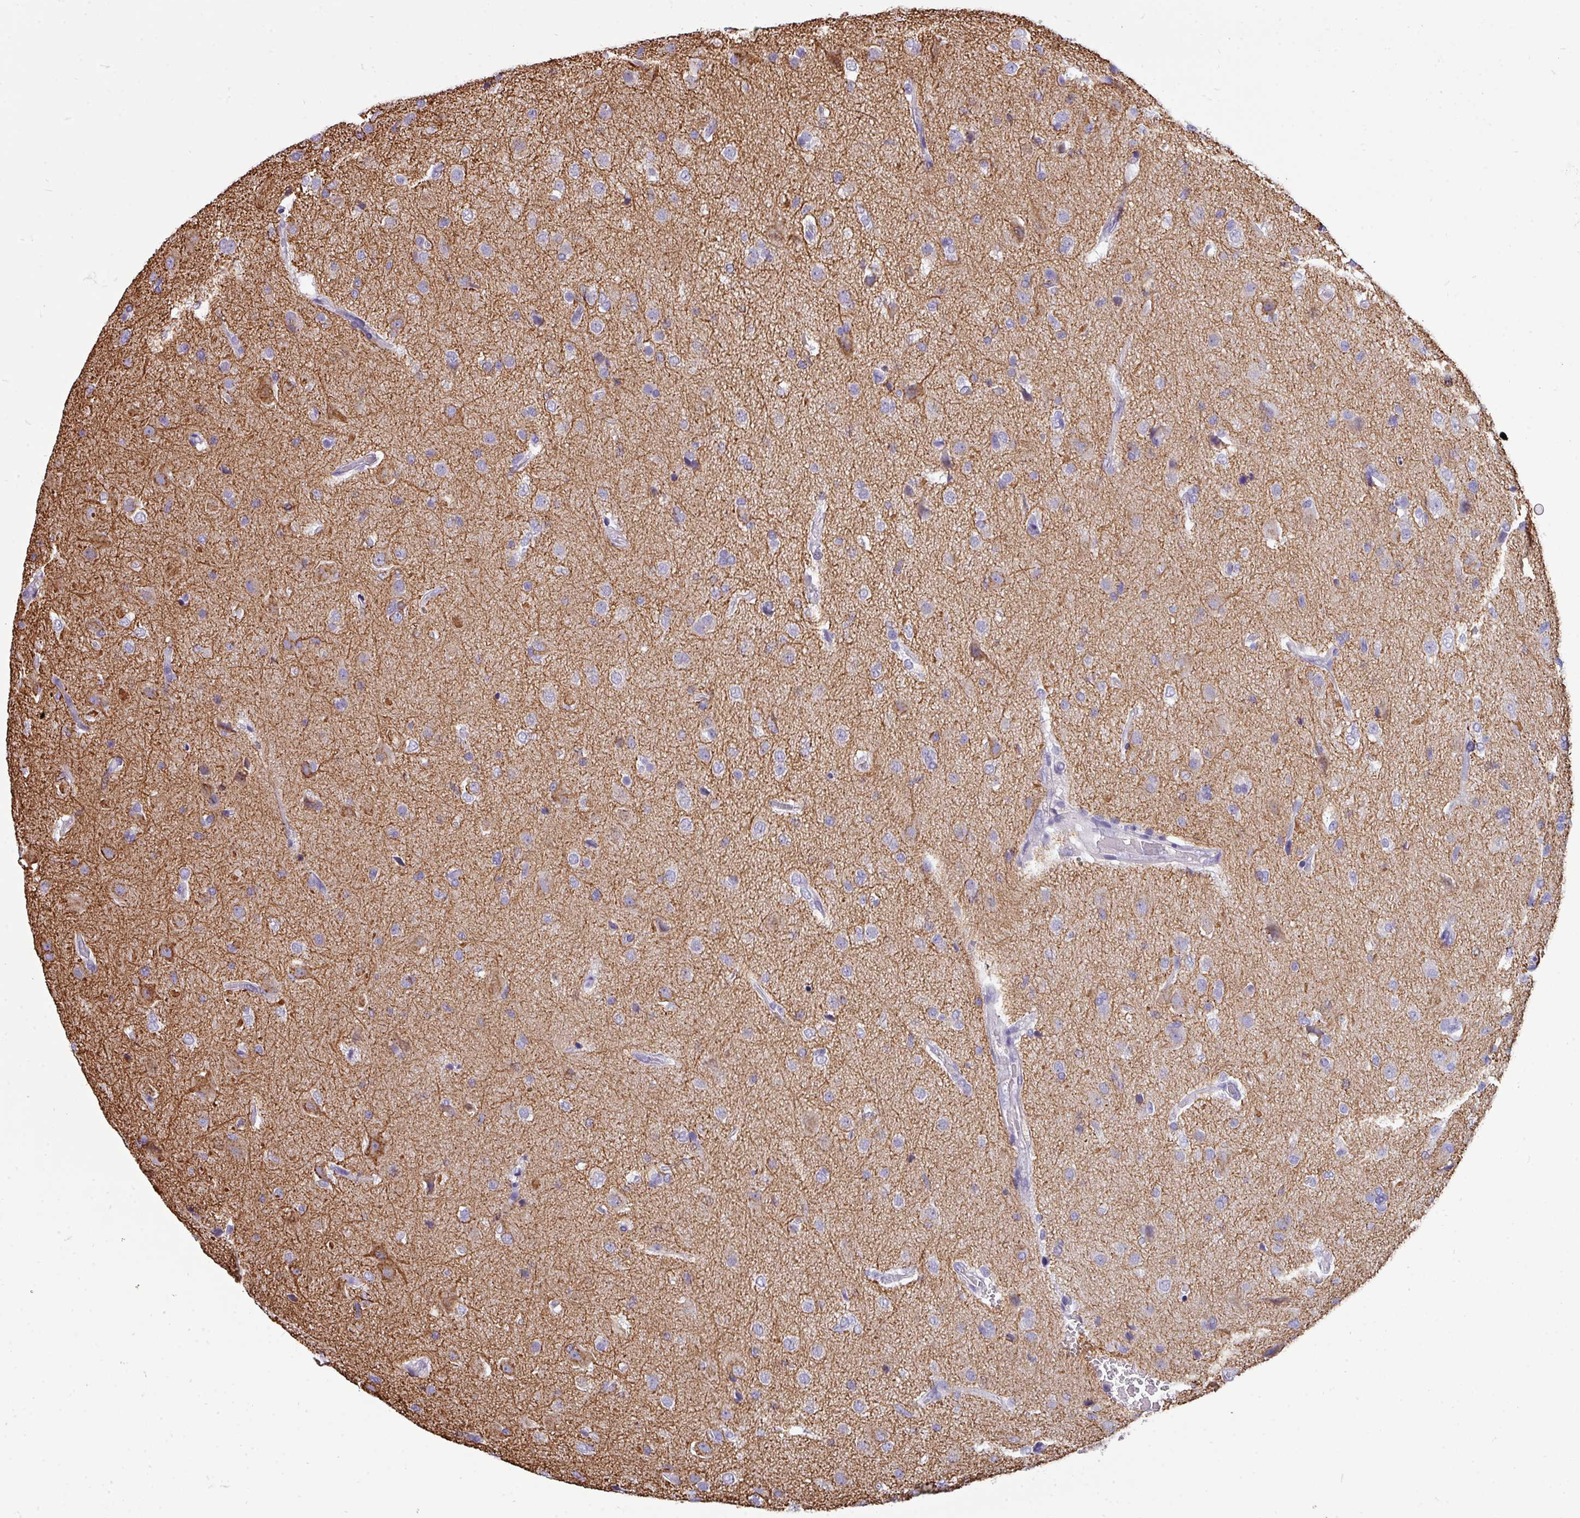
{"staining": {"intensity": "negative", "quantity": "none", "location": "none"}, "tissue": "glioma", "cell_type": "Tumor cells", "image_type": "cancer", "snomed": [{"axis": "morphology", "description": "Glioma, malignant, High grade"}, {"axis": "topography", "description": "Brain"}], "caption": "Tumor cells are negative for brown protein staining in glioma. The staining was performed using DAB to visualize the protein expression in brown, while the nuclei were stained in blue with hematoxylin (Magnification: 20x).", "gene": "DNAAF9", "patient": {"sex": "male", "age": 33}}